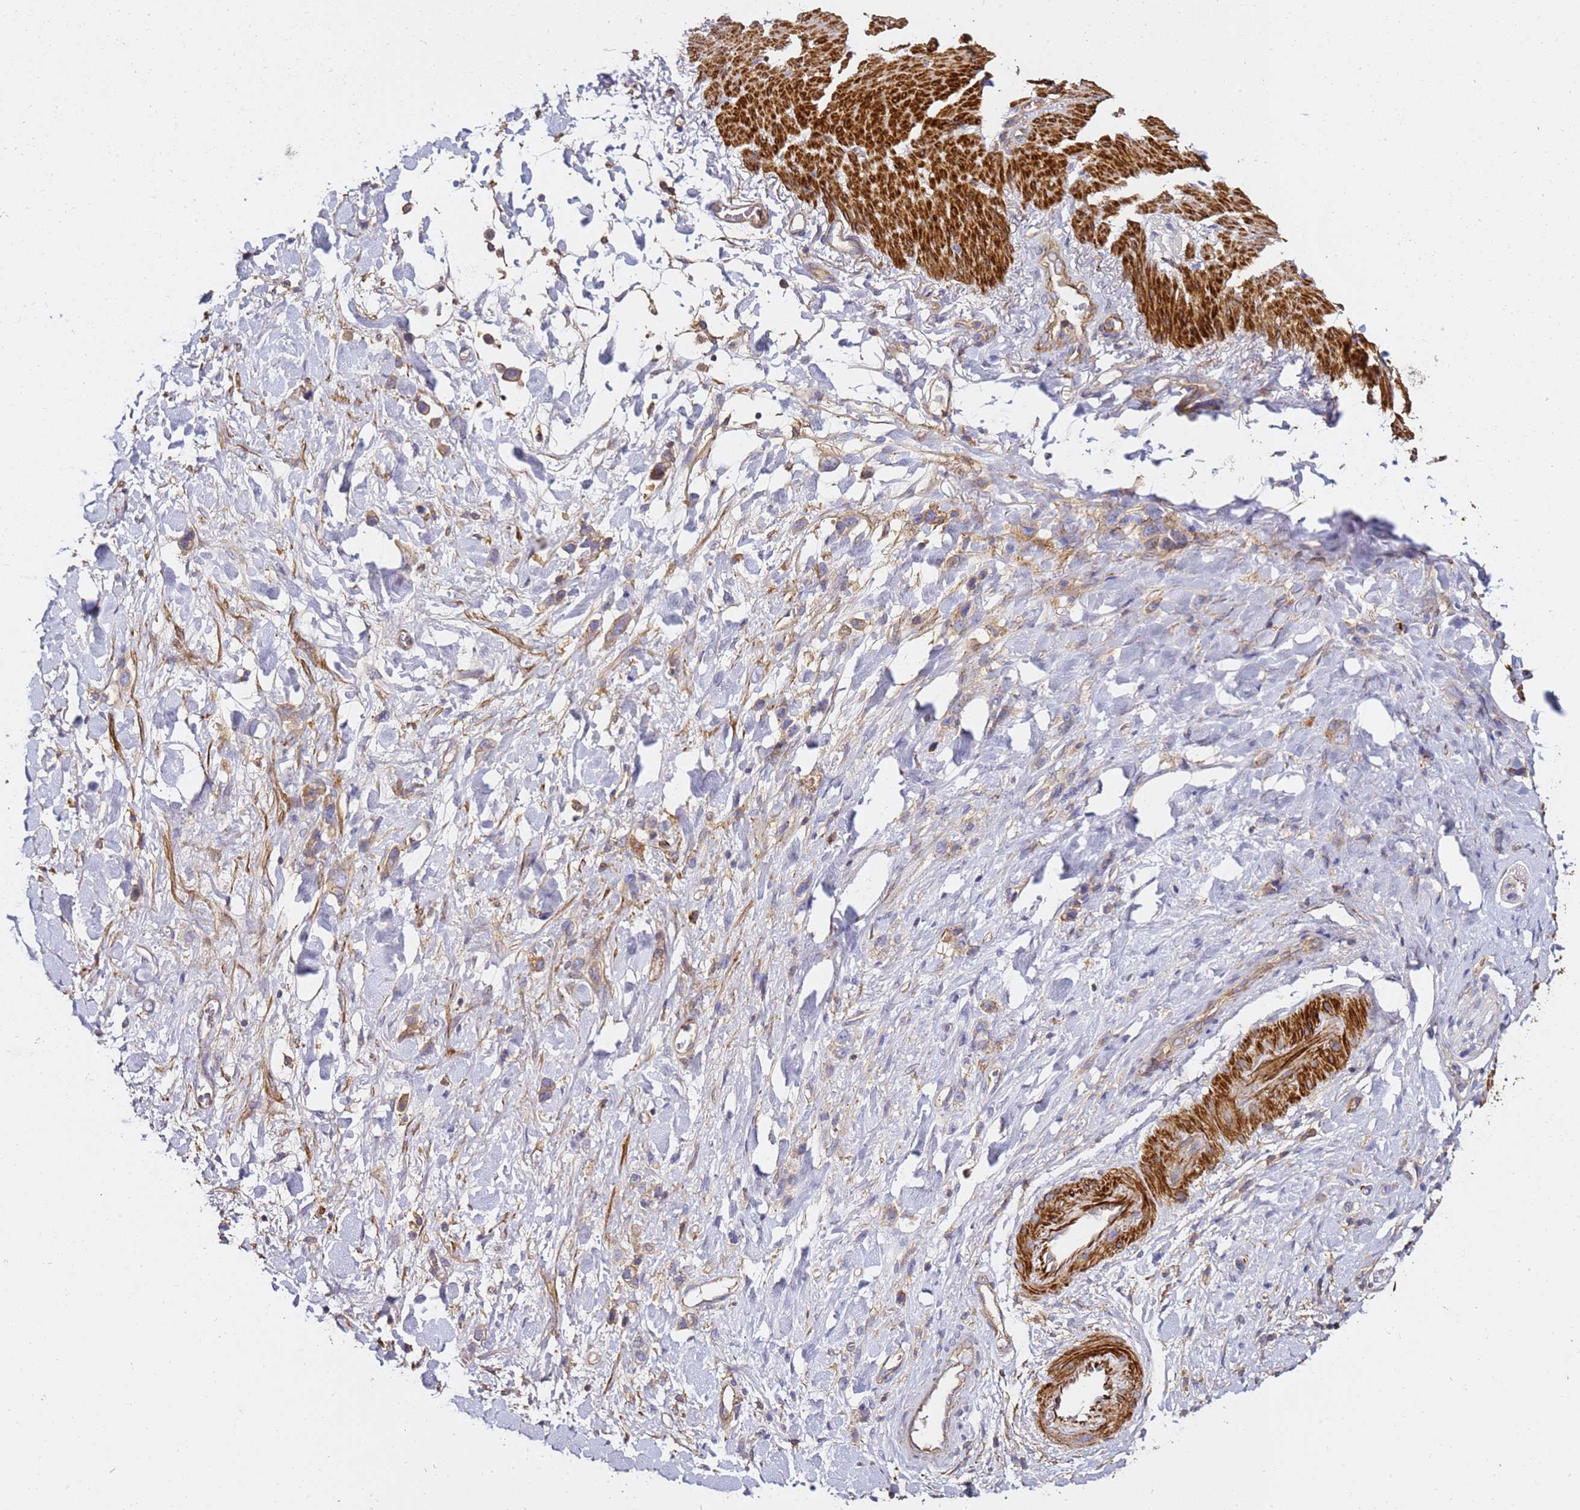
{"staining": {"intensity": "weak", "quantity": "<25%", "location": "cytoplasmic/membranous"}, "tissue": "stomach cancer", "cell_type": "Tumor cells", "image_type": "cancer", "snomed": [{"axis": "morphology", "description": "Adenocarcinoma, NOS"}, {"axis": "topography", "description": "Stomach"}], "caption": "This is an immunohistochemistry (IHC) histopathology image of human adenocarcinoma (stomach). There is no positivity in tumor cells.", "gene": "ZFP36L2", "patient": {"sex": "female", "age": 65}}